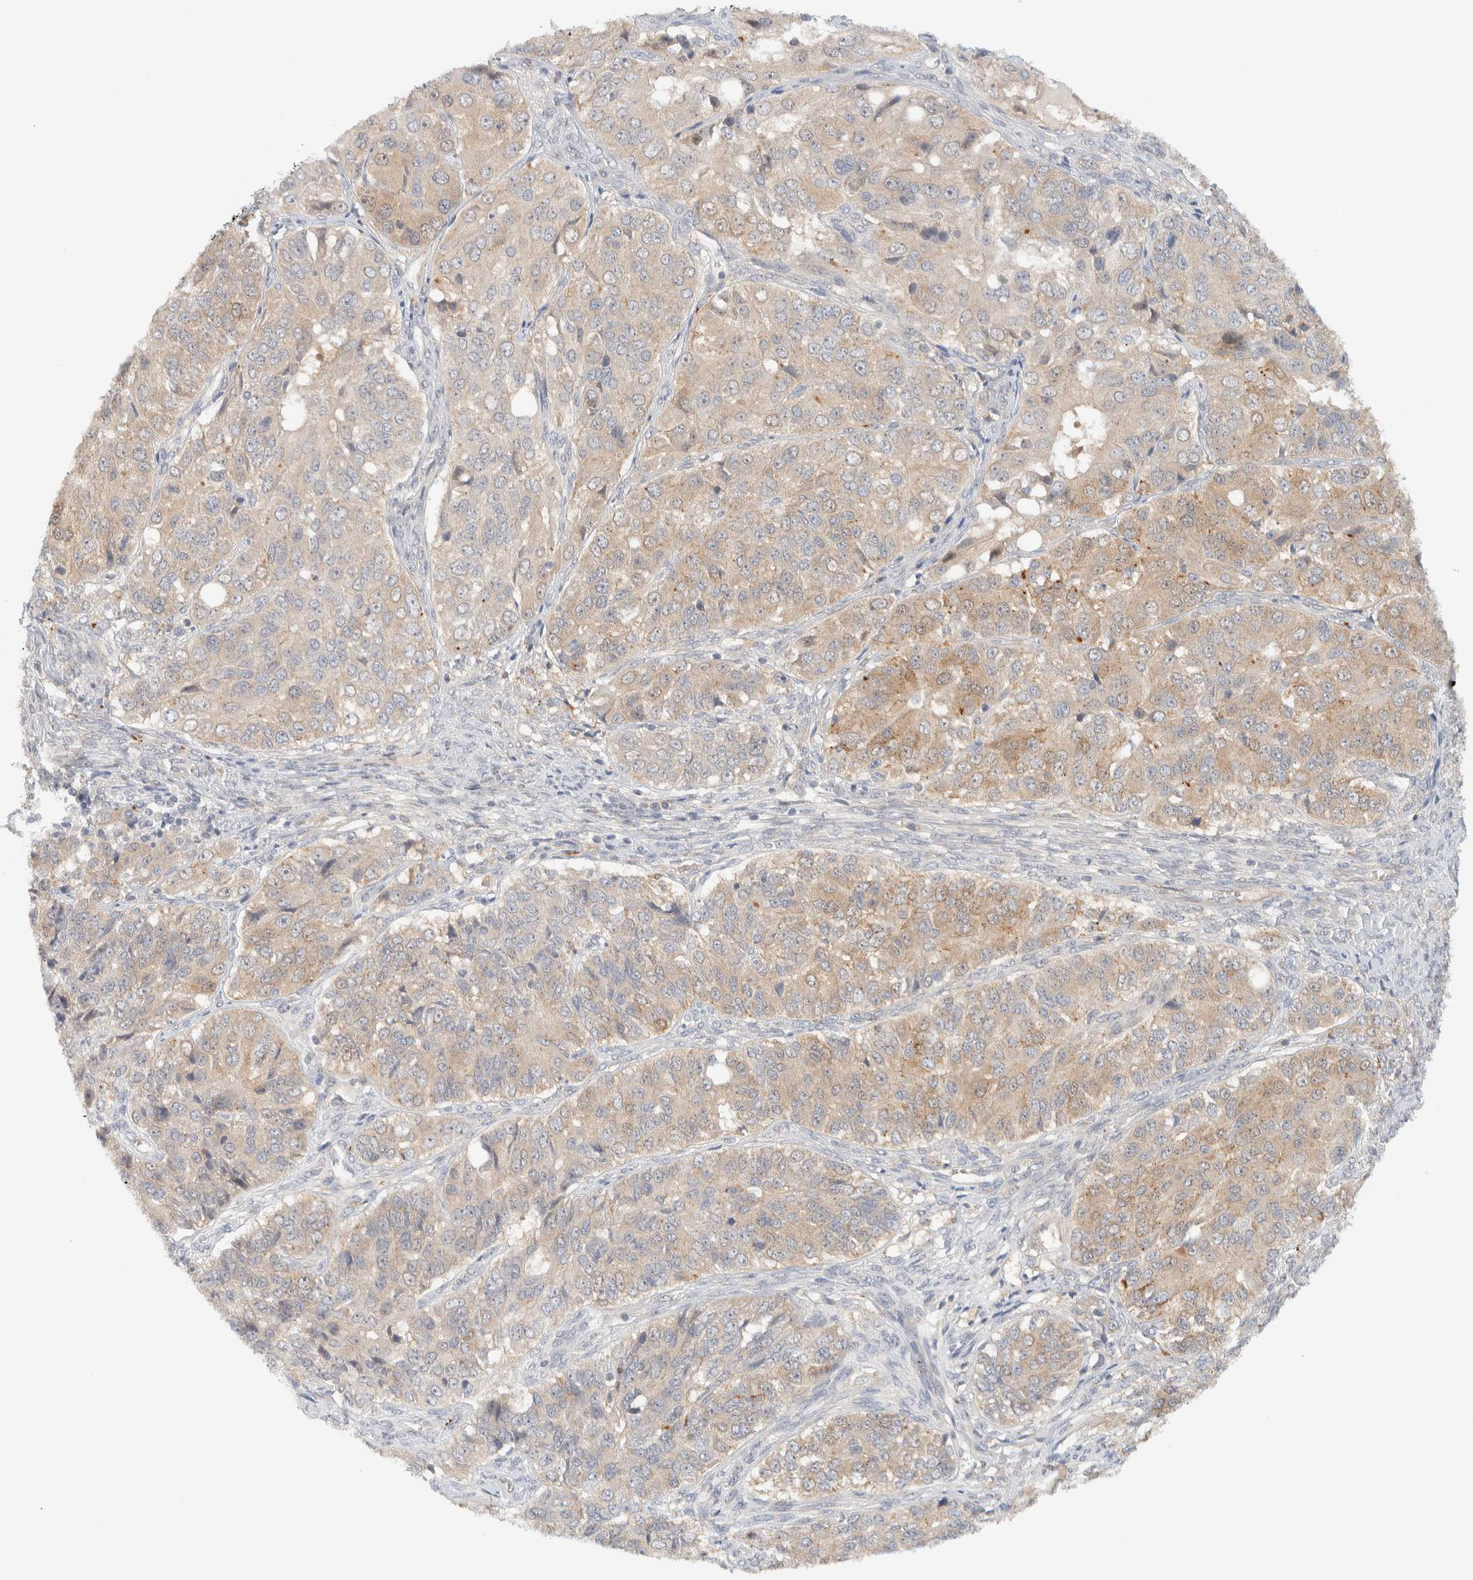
{"staining": {"intensity": "weak", "quantity": ">75%", "location": "cytoplasmic/membranous"}, "tissue": "ovarian cancer", "cell_type": "Tumor cells", "image_type": "cancer", "snomed": [{"axis": "morphology", "description": "Carcinoma, endometroid"}, {"axis": "topography", "description": "Ovary"}], "caption": "Endometroid carcinoma (ovarian) stained with DAB (3,3'-diaminobenzidine) immunohistochemistry (IHC) reveals low levels of weak cytoplasmic/membranous positivity in approximately >75% of tumor cells. Nuclei are stained in blue.", "gene": "GCLM", "patient": {"sex": "female", "age": 51}}